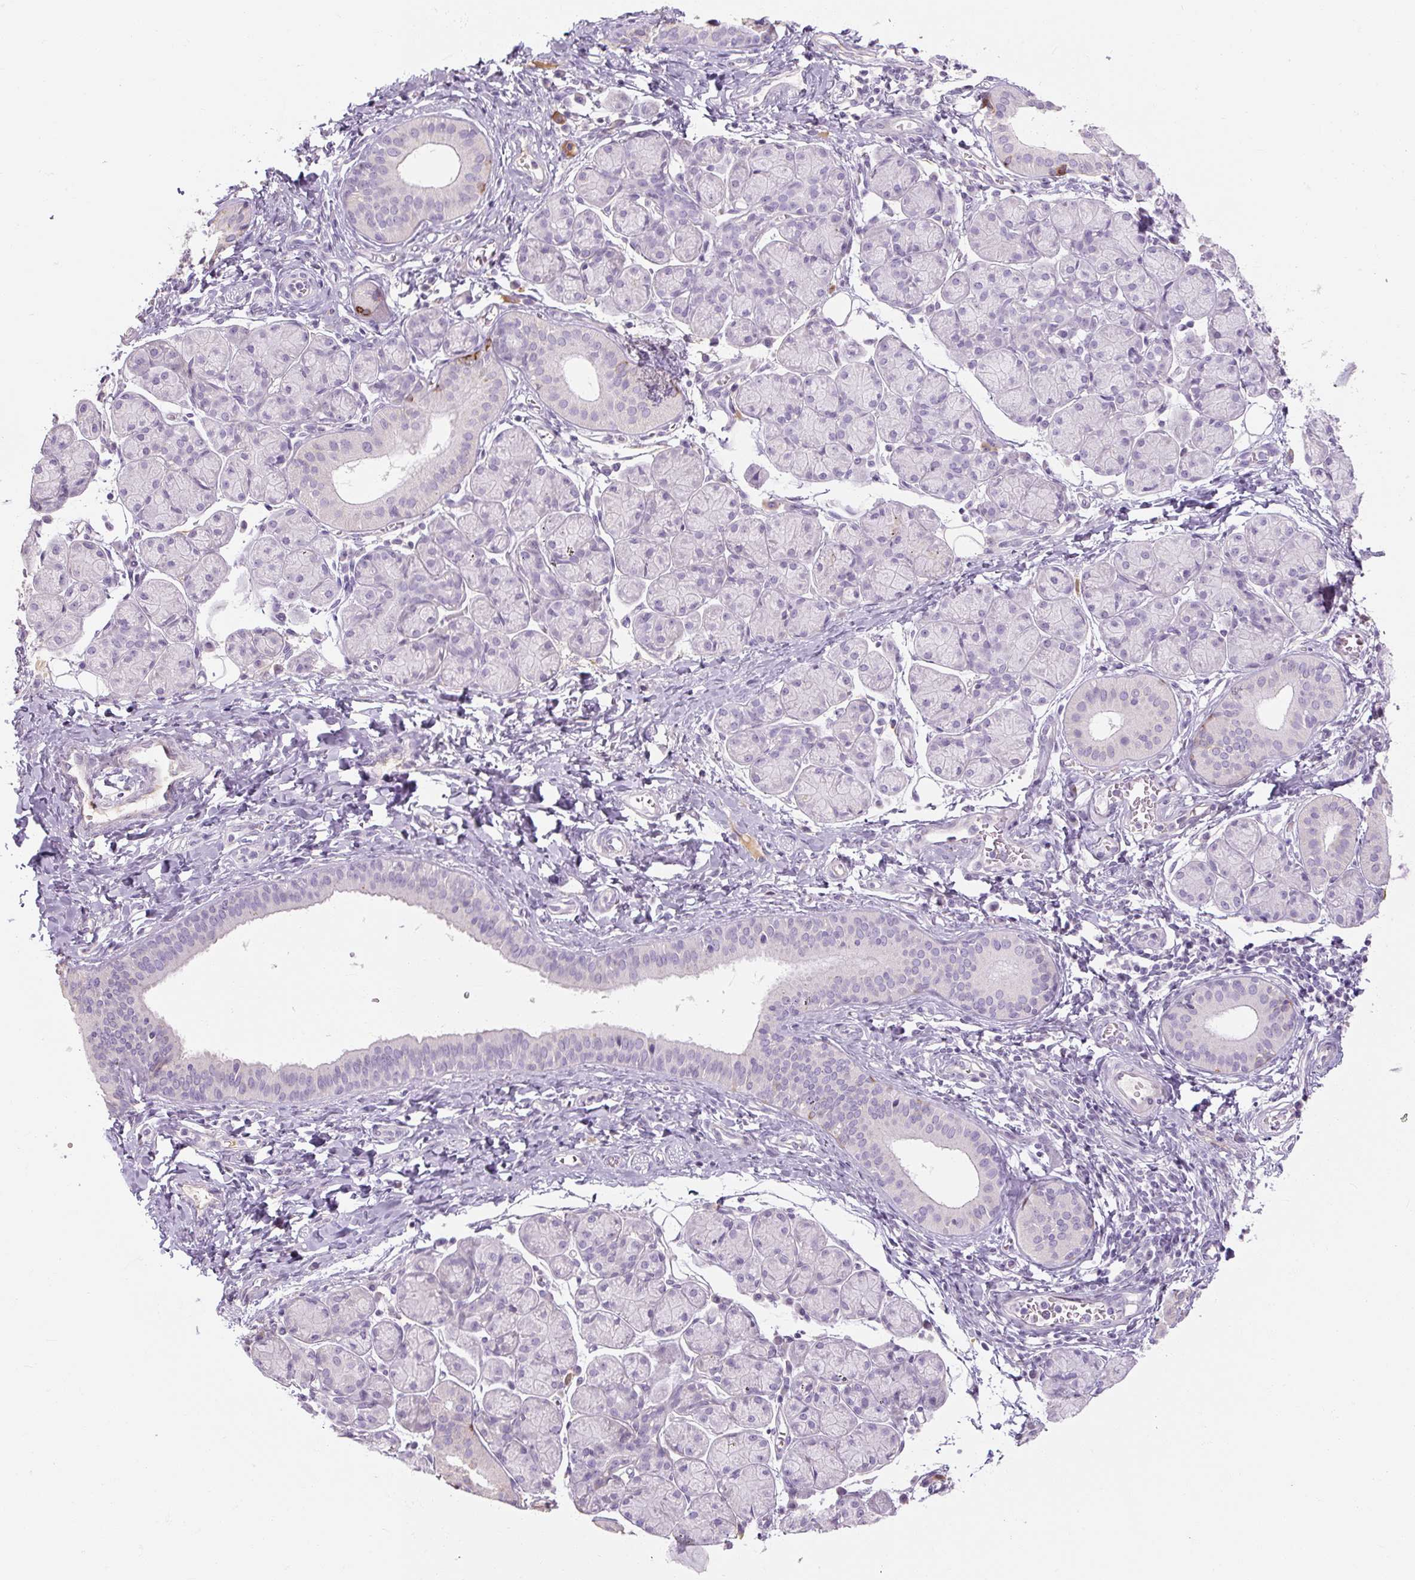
{"staining": {"intensity": "negative", "quantity": "none", "location": "none"}, "tissue": "salivary gland", "cell_type": "Glandular cells", "image_type": "normal", "snomed": [{"axis": "morphology", "description": "Normal tissue, NOS"}, {"axis": "morphology", "description": "Inflammation, NOS"}, {"axis": "topography", "description": "Lymph node"}, {"axis": "topography", "description": "Salivary gland"}], "caption": "IHC micrograph of normal salivary gland: human salivary gland stained with DAB (3,3'-diaminobenzidine) displays no significant protein staining in glandular cells.", "gene": "NFE2L3", "patient": {"sex": "male", "age": 3}}